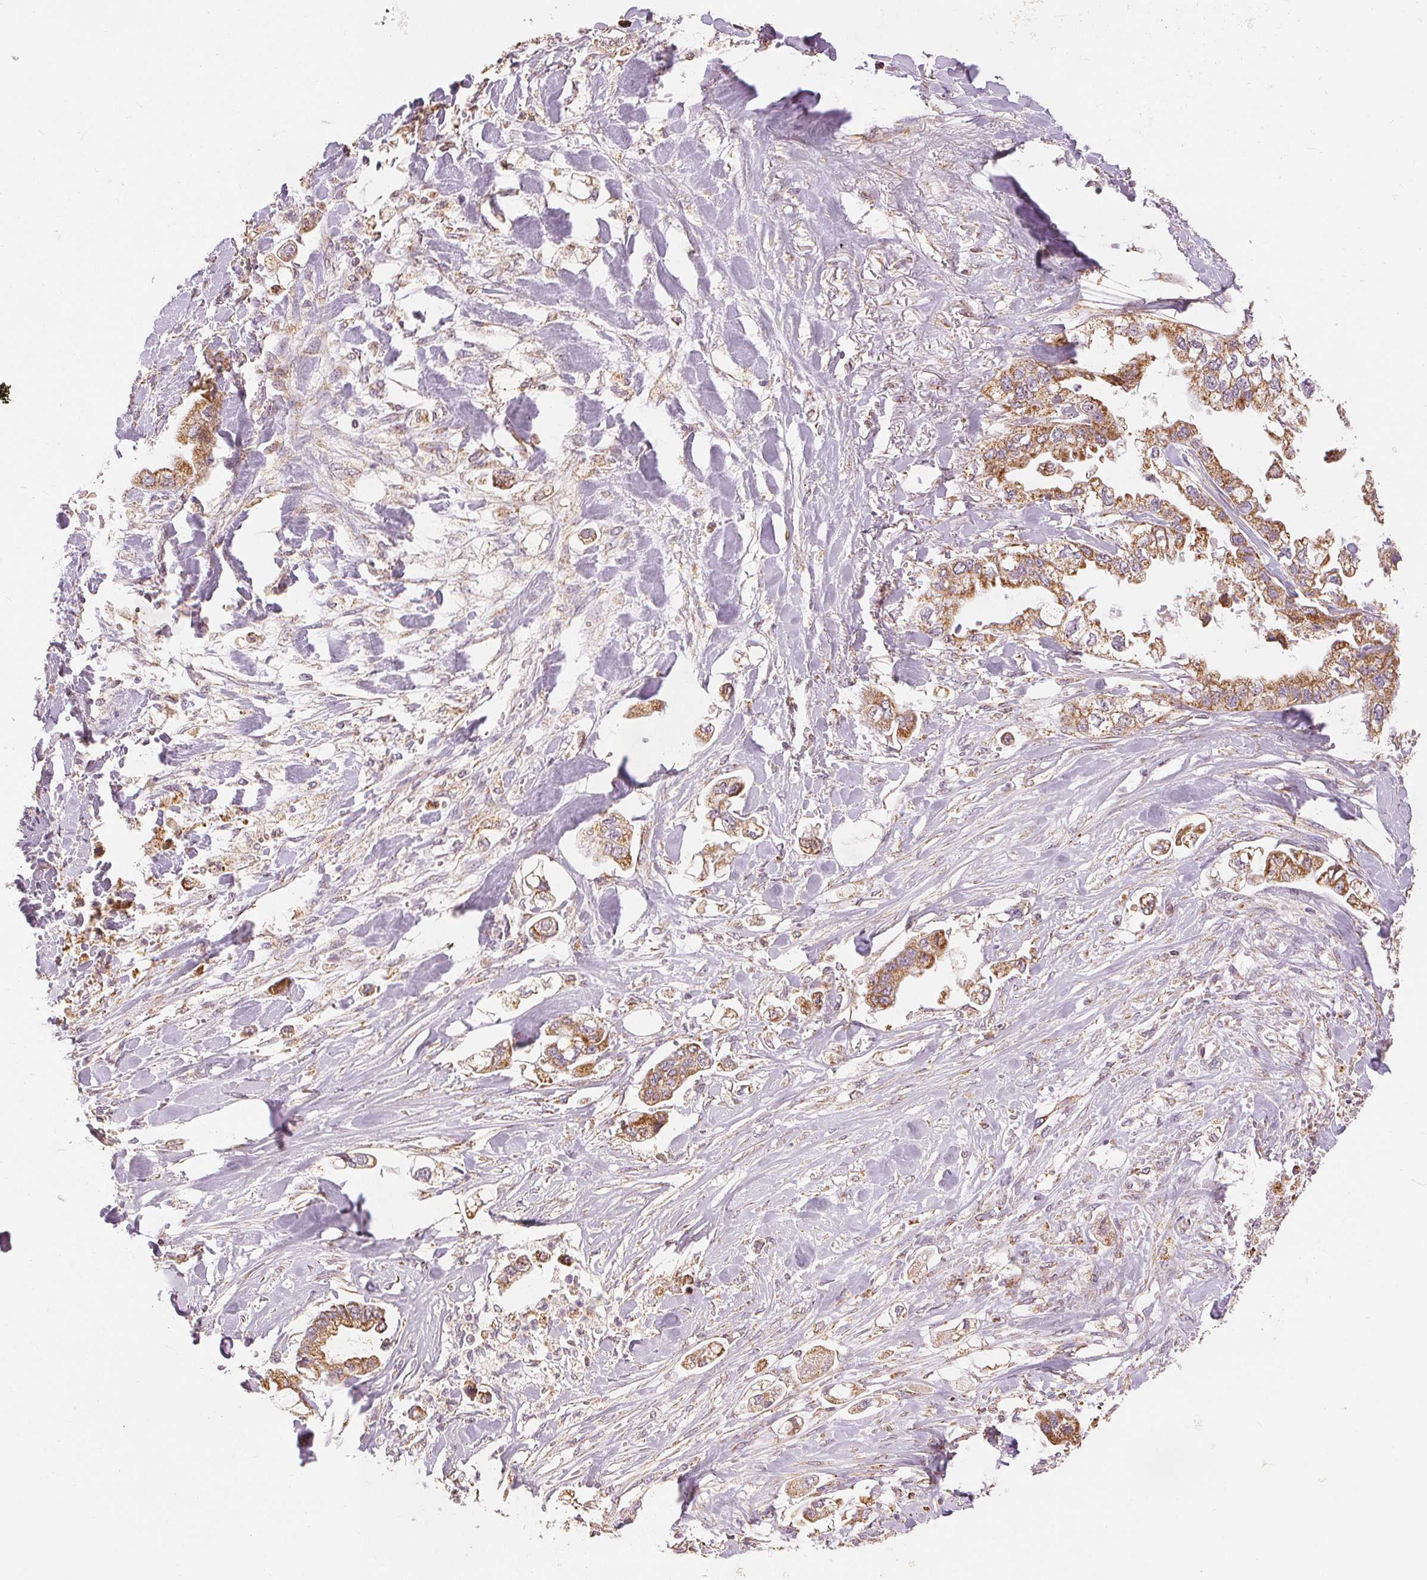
{"staining": {"intensity": "moderate", "quantity": ">75%", "location": "cytoplasmic/membranous"}, "tissue": "stomach cancer", "cell_type": "Tumor cells", "image_type": "cancer", "snomed": [{"axis": "morphology", "description": "Adenocarcinoma, NOS"}, {"axis": "topography", "description": "Stomach"}], "caption": "Protein positivity by IHC exhibits moderate cytoplasmic/membranous expression in approximately >75% of tumor cells in stomach adenocarcinoma. The staining is performed using DAB brown chromogen to label protein expression. The nuclei are counter-stained blue using hematoxylin.", "gene": "SDHB", "patient": {"sex": "male", "age": 62}}